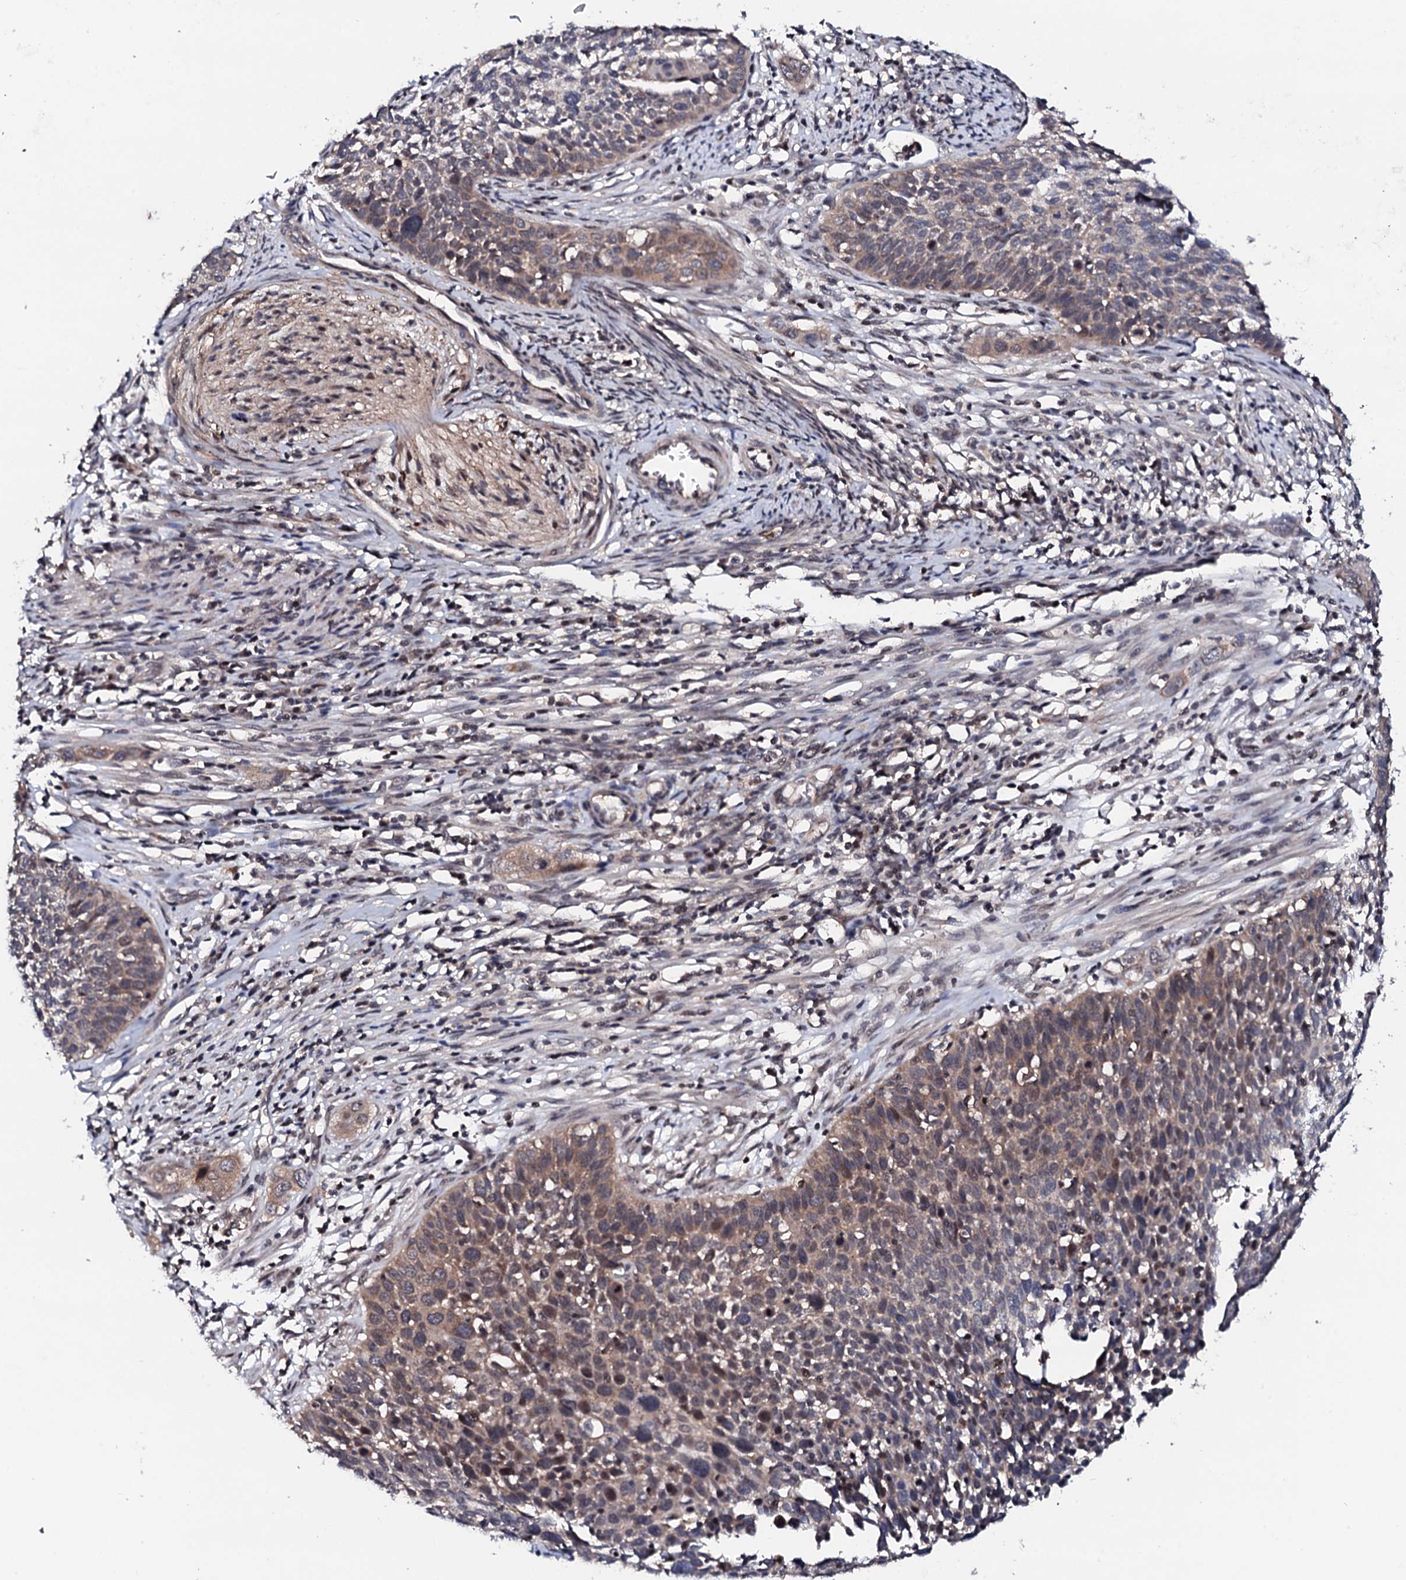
{"staining": {"intensity": "weak", "quantity": "25%-75%", "location": "cytoplasmic/membranous,nuclear"}, "tissue": "cervical cancer", "cell_type": "Tumor cells", "image_type": "cancer", "snomed": [{"axis": "morphology", "description": "Squamous cell carcinoma, NOS"}, {"axis": "topography", "description": "Cervix"}], "caption": "This micrograph demonstrates IHC staining of cervical squamous cell carcinoma, with low weak cytoplasmic/membranous and nuclear positivity in about 25%-75% of tumor cells.", "gene": "EDC3", "patient": {"sex": "female", "age": 34}}